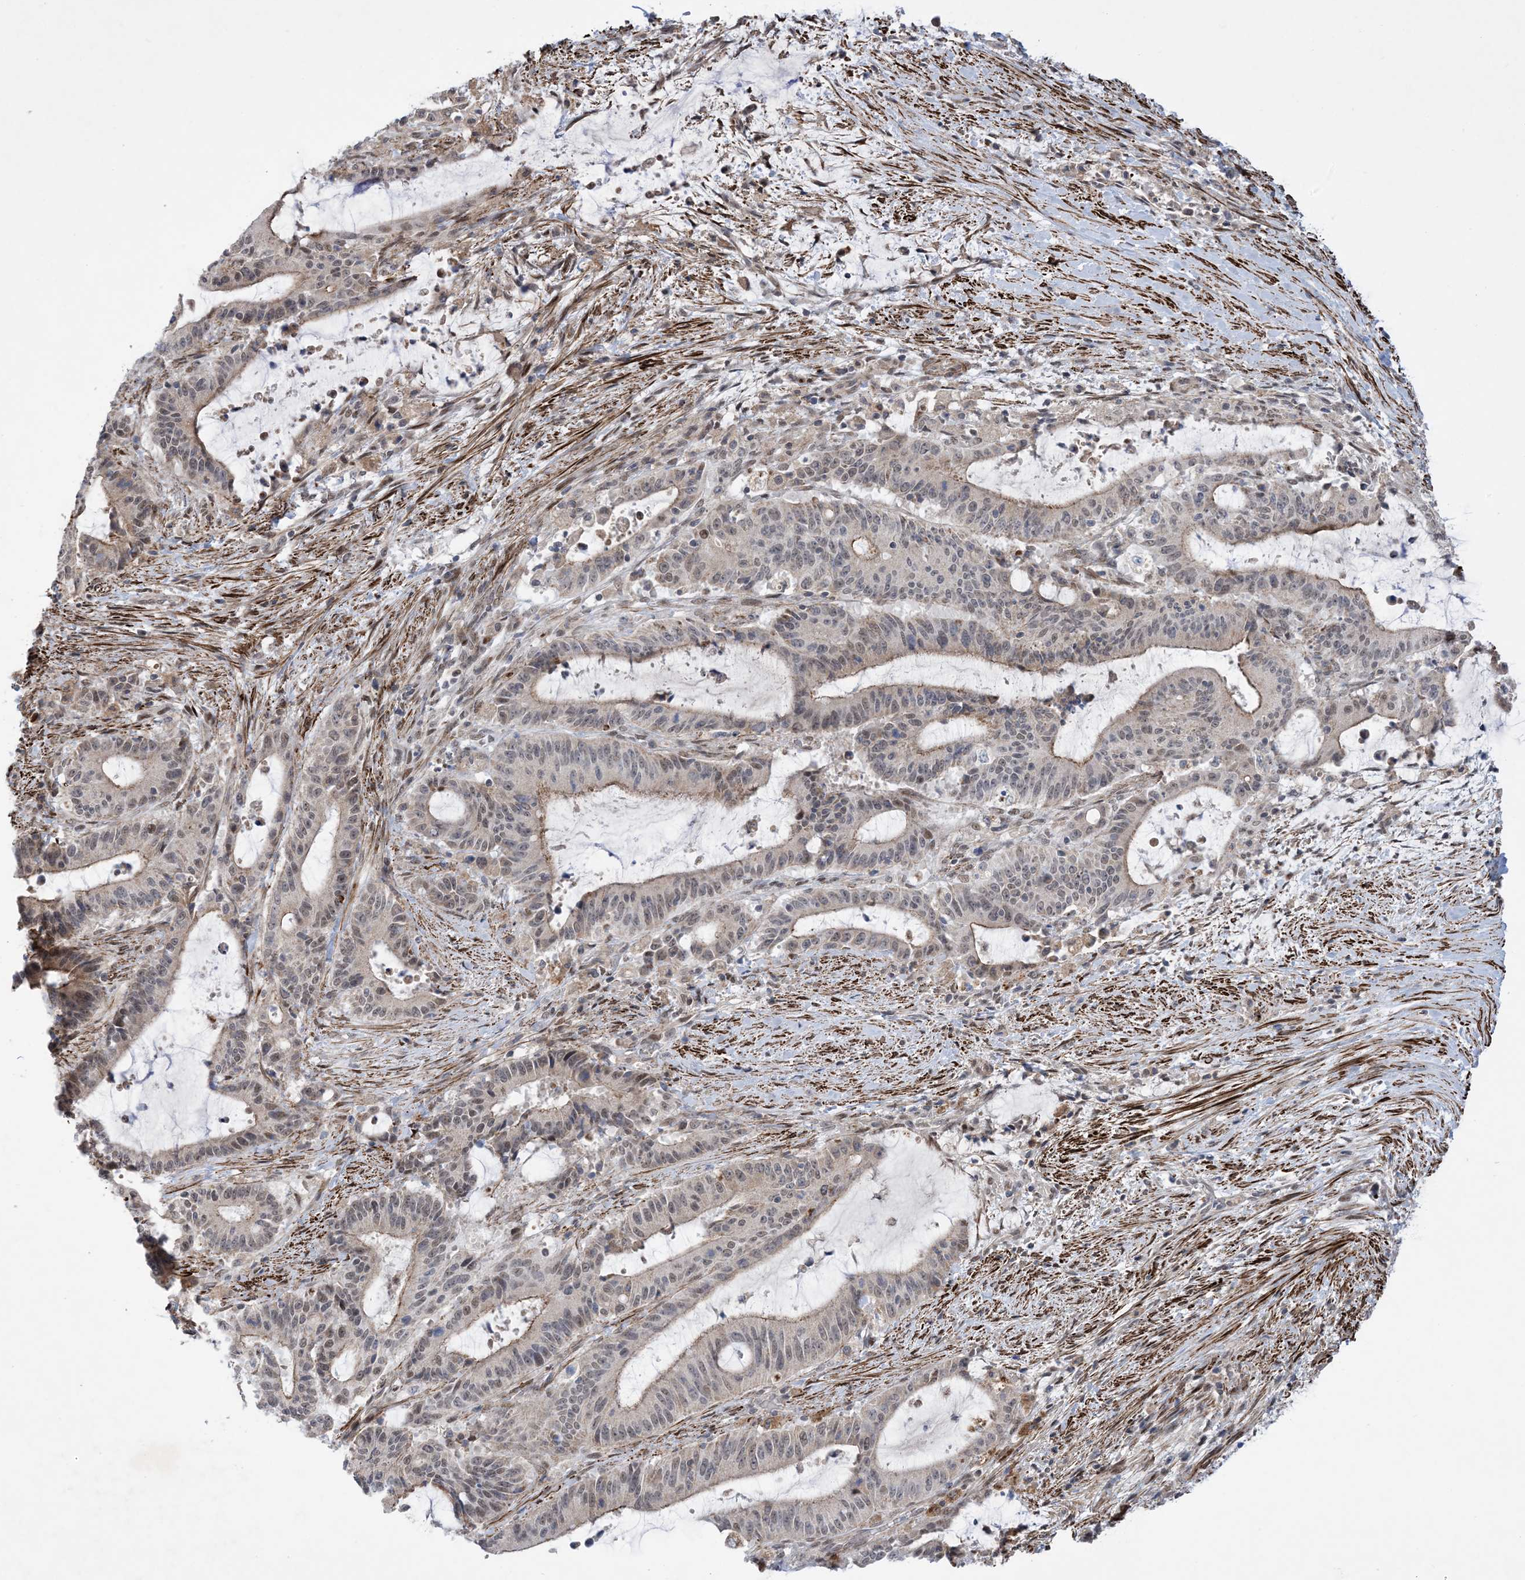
{"staining": {"intensity": "moderate", "quantity": "<25%", "location": "cytoplasmic/membranous,nuclear"}, "tissue": "liver cancer", "cell_type": "Tumor cells", "image_type": "cancer", "snomed": [{"axis": "morphology", "description": "Normal tissue, NOS"}, {"axis": "morphology", "description": "Cholangiocarcinoma"}, {"axis": "topography", "description": "Liver"}, {"axis": "topography", "description": "Peripheral nerve tissue"}], "caption": "Immunohistochemistry (IHC) of cholangiocarcinoma (liver) shows low levels of moderate cytoplasmic/membranous and nuclear positivity in approximately <25% of tumor cells.", "gene": "ZNF8", "patient": {"sex": "female", "age": 73}}